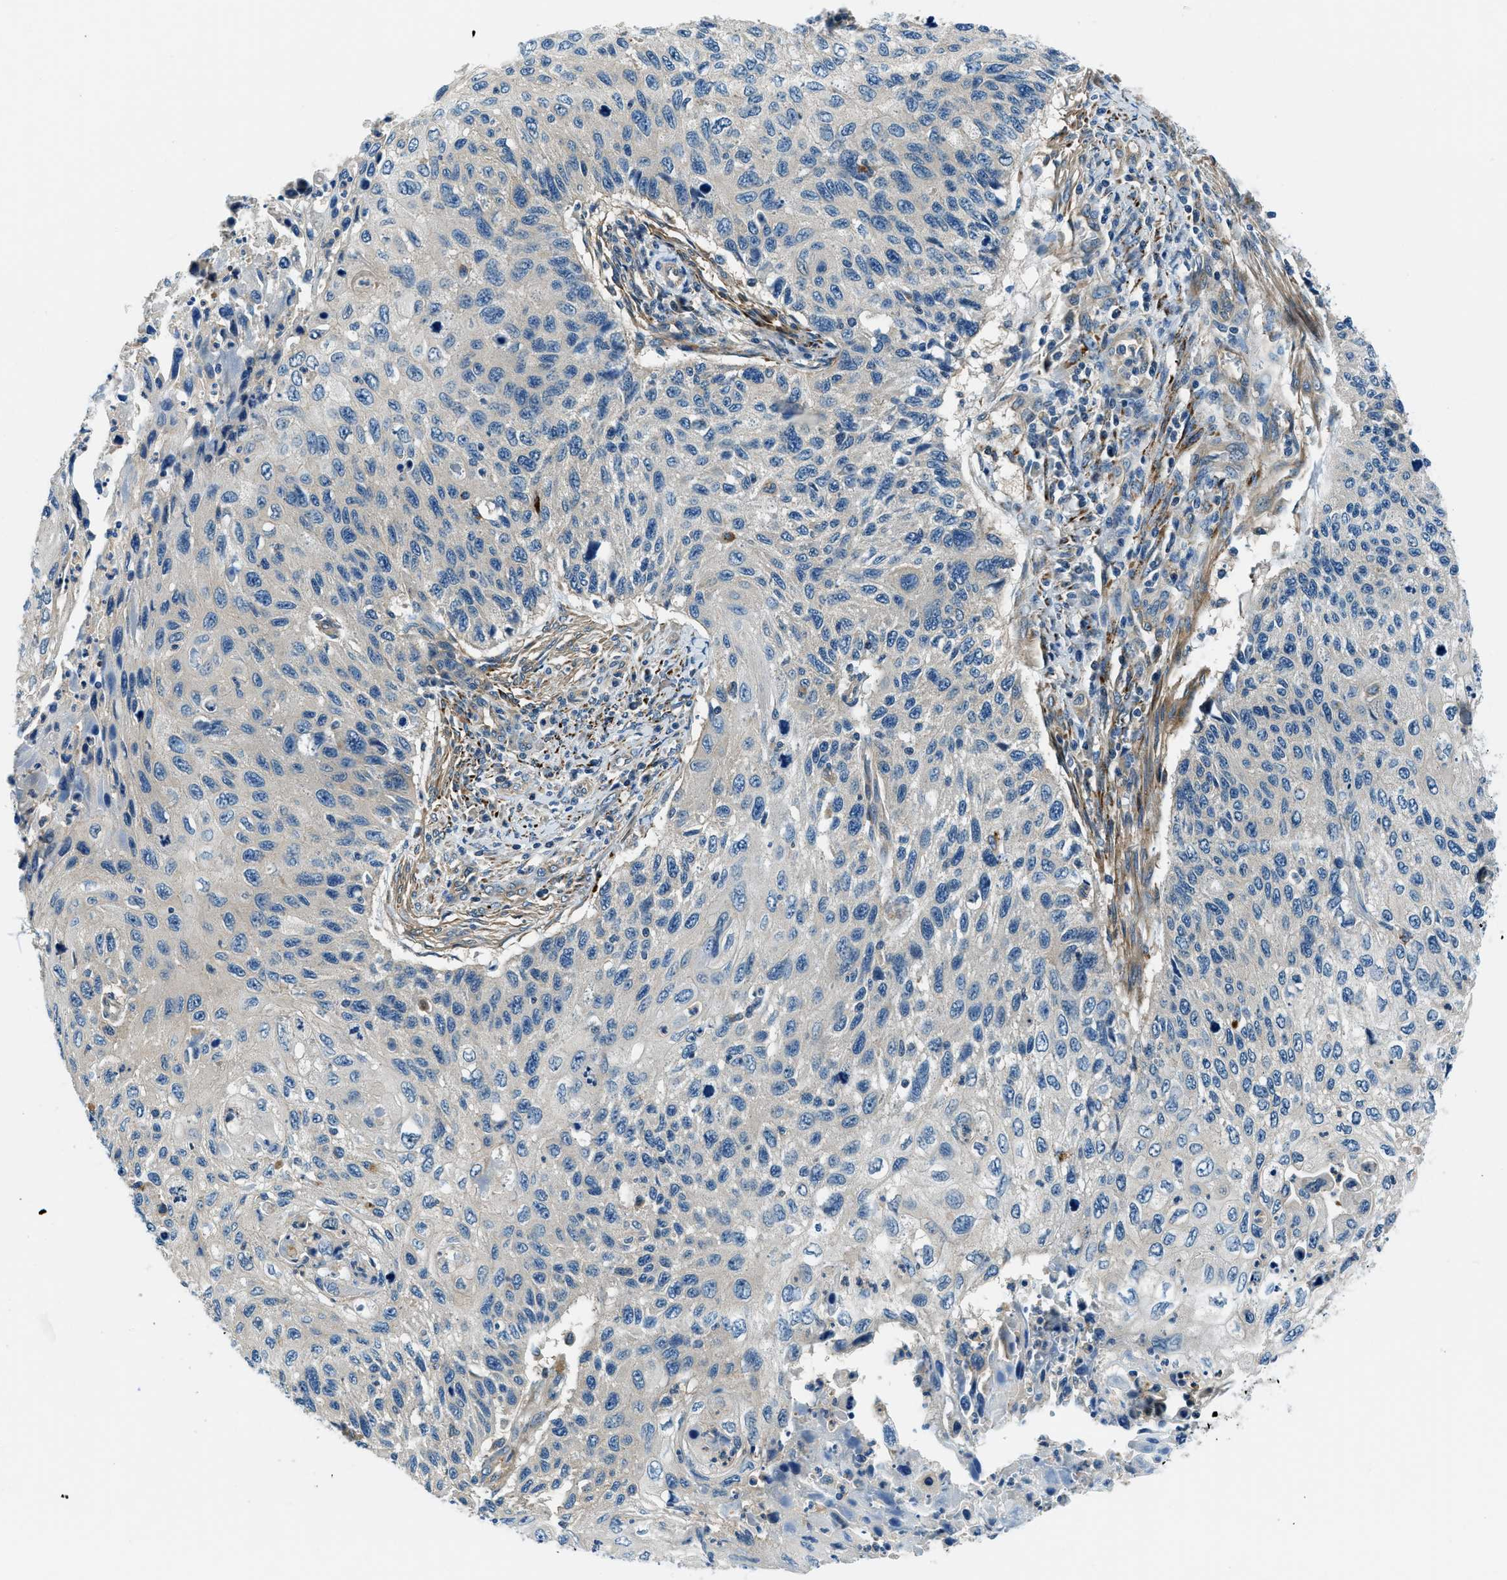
{"staining": {"intensity": "negative", "quantity": "none", "location": "none"}, "tissue": "cervical cancer", "cell_type": "Tumor cells", "image_type": "cancer", "snomed": [{"axis": "morphology", "description": "Squamous cell carcinoma, NOS"}, {"axis": "topography", "description": "Cervix"}], "caption": "High magnification brightfield microscopy of cervical cancer (squamous cell carcinoma) stained with DAB (brown) and counterstained with hematoxylin (blue): tumor cells show no significant staining.", "gene": "SLC19A2", "patient": {"sex": "female", "age": 70}}